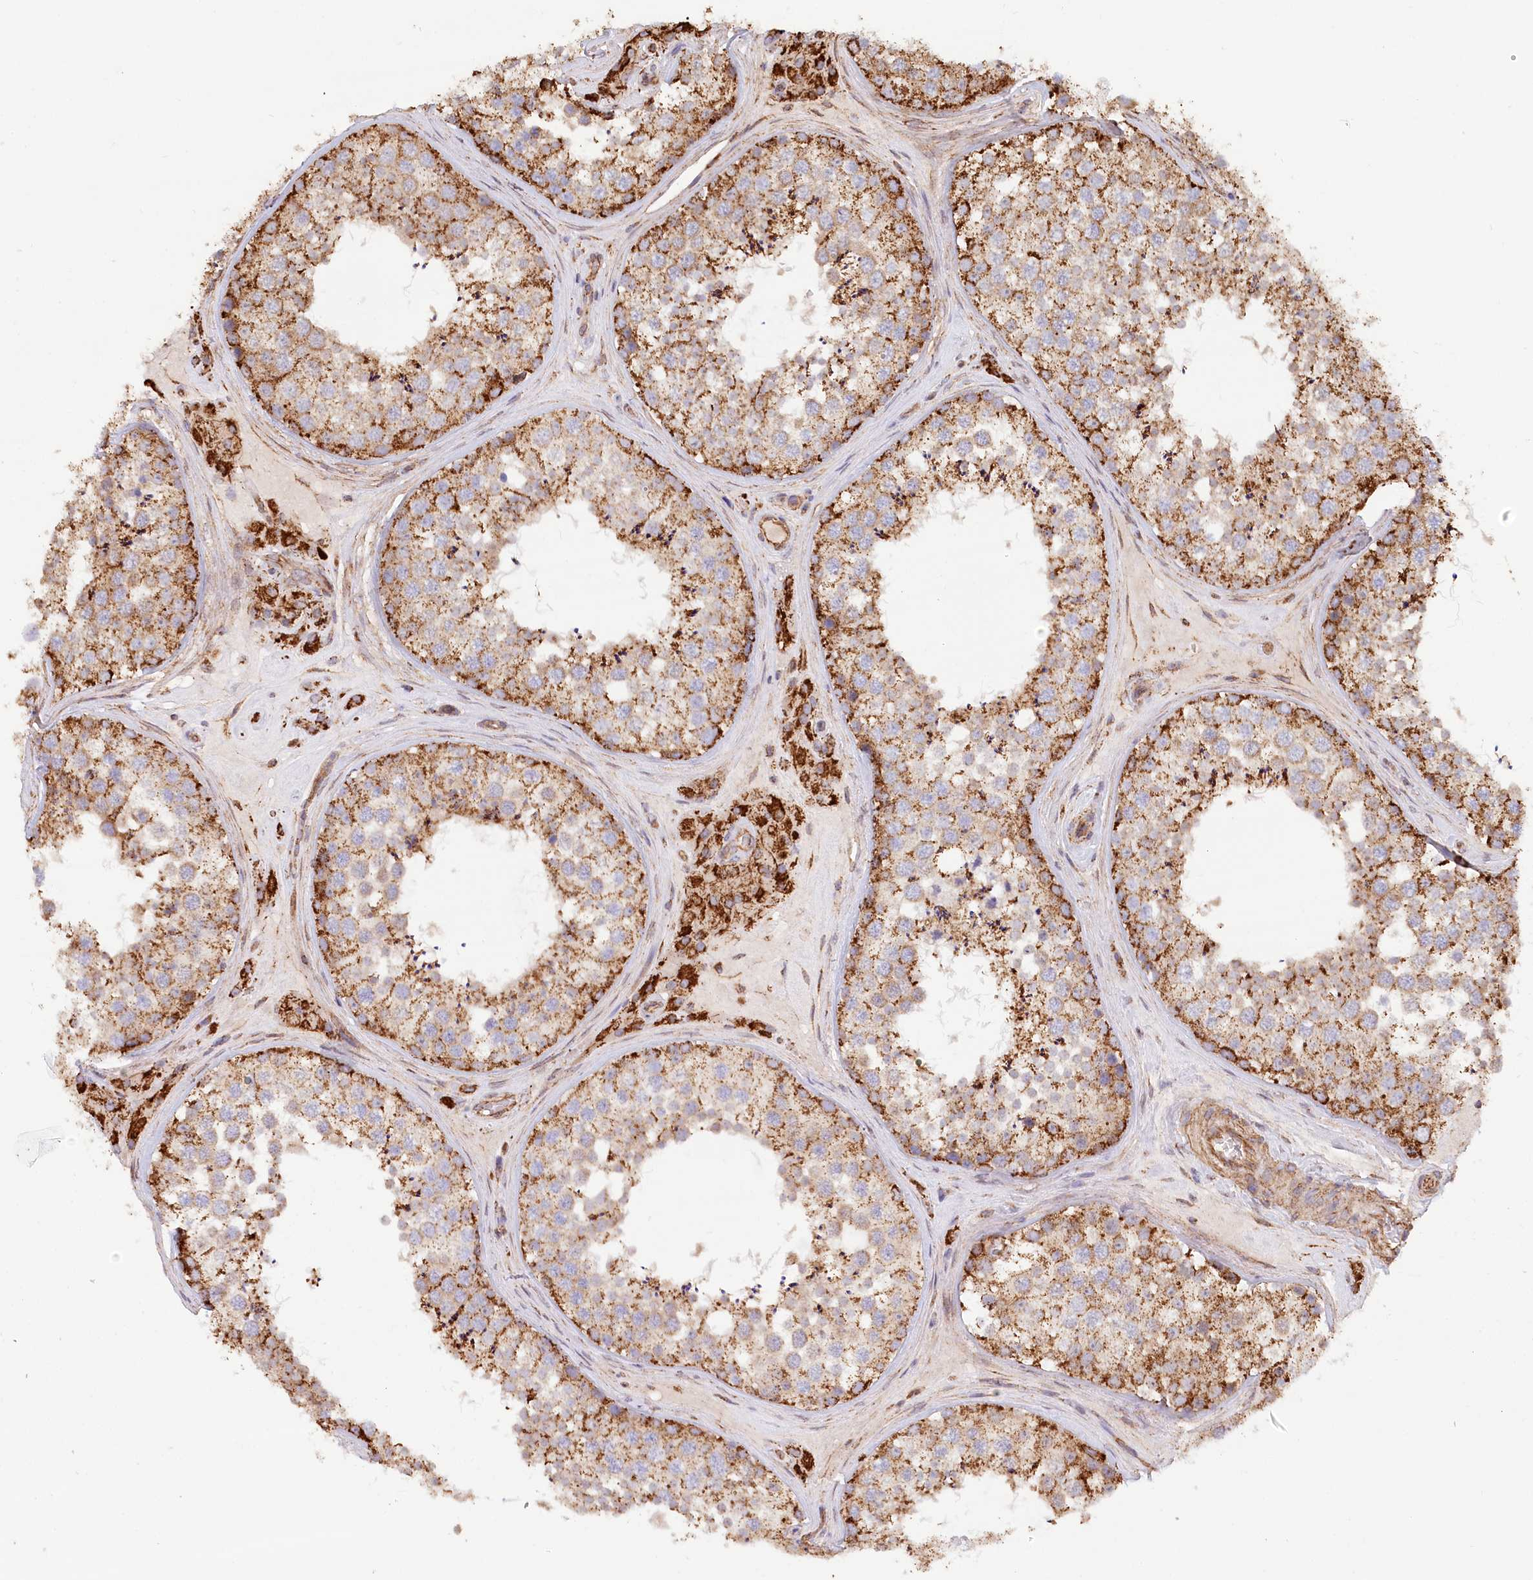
{"staining": {"intensity": "moderate", "quantity": ">75%", "location": "cytoplasmic/membranous"}, "tissue": "testis", "cell_type": "Cells in seminiferous ducts", "image_type": "normal", "snomed": [{"axis": "morphology", "description": "Normal tissue, NOS"}, {"axis": "topography", "description": "Testis"}], "caption": "Moderate cytoplasmic/membranous expression for a protein is appreciated in approximately >75% of cells in seminiferous ducts of normal testis using immunohistochemistry.", "gene": "UMPS", "patient": {"sex": "male", "age": 46}}